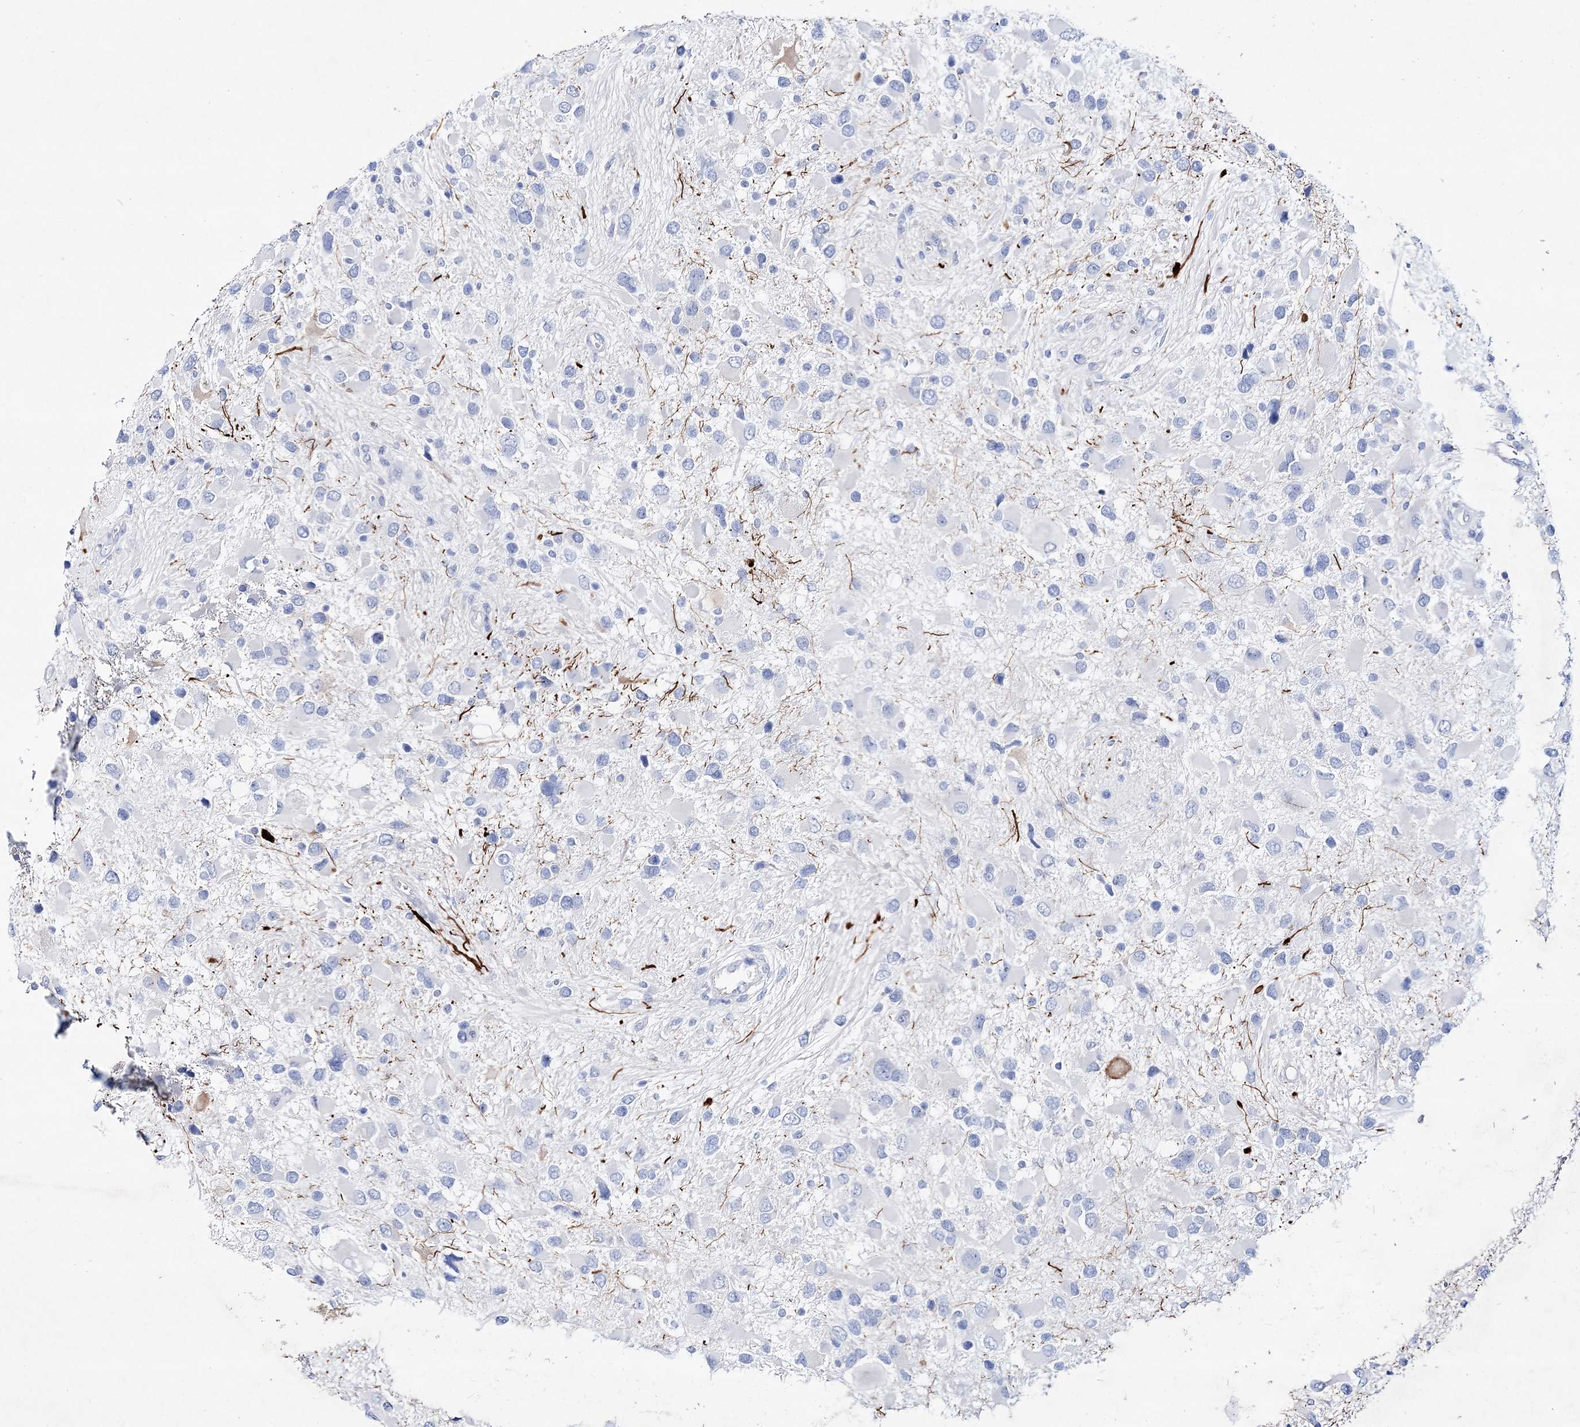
{"staining": {"intensity": "negative", "quantity": "none", "location": "none"}, "tissue": "glioma", "cell_type": "Tumor cells", "image_type": "cancer", "snomed": [{"axis": "morphology", "description": "Glioma, malignant, High grade"}, {"axis": "topography", "description": "Brain"}], "caption": "Immunohistochemistry (IHC) micrograph of neoplastic tissue: human malignant glioma (high-grade) stained with DAB (3,3'-diaminobenzidine) demonstrates no significant protein staining in tumor cells.", "gene": "SPINK7", "patient": {"sex": "male", "age": 53}}